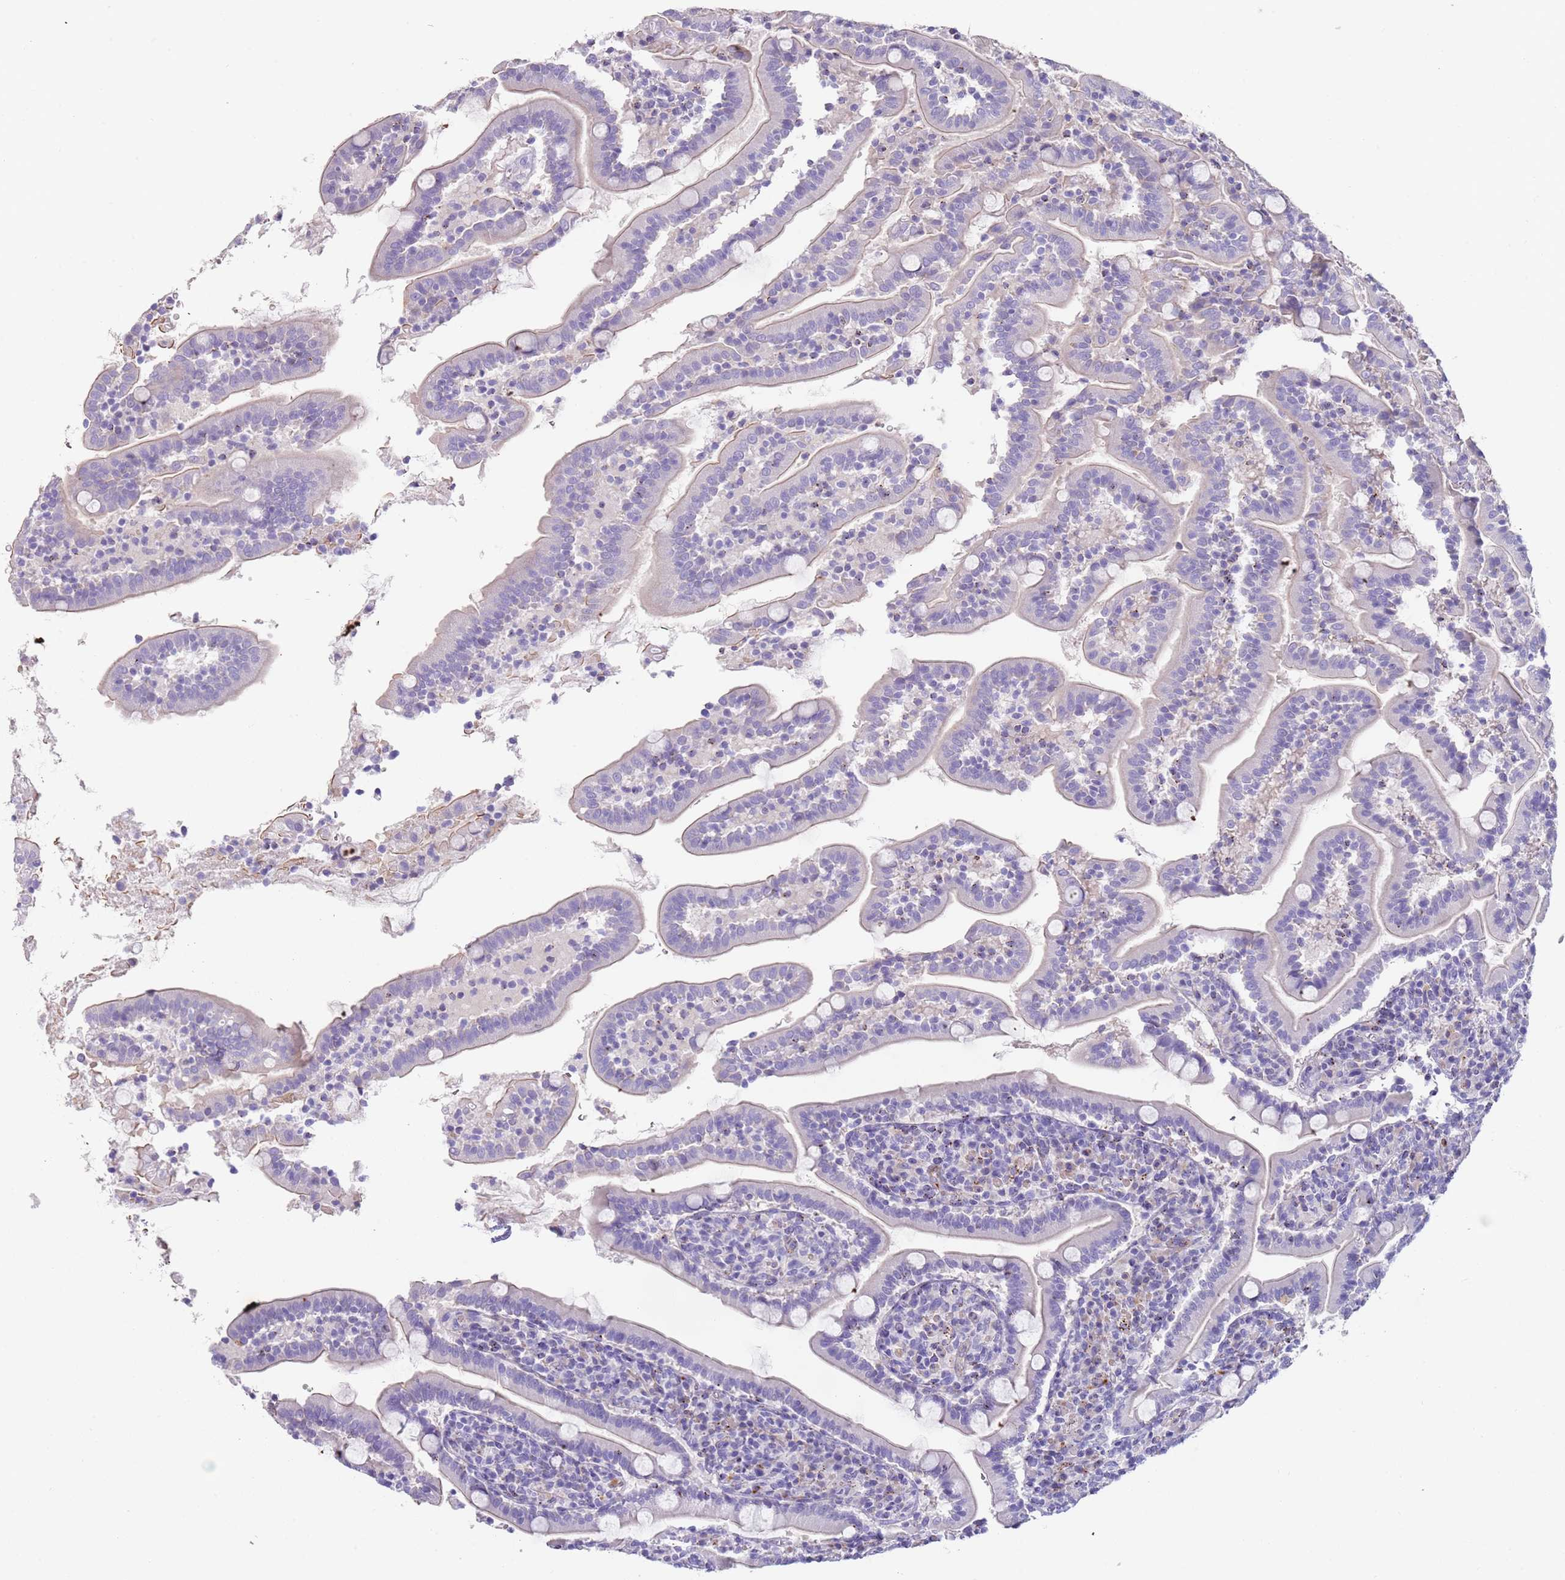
{"staining": {"intensity": "negative", "quantity": "none", "location": "none"}, "tissue": "duodenum", "cell_type": "Glandular cells", "image_type": "normal", "snomed": [{"axis": "morphology", "description": "Normal tissue, NOS"}, {"axis": "topography", "description": "Duodenum"}], "caption": "The micrograph reveals no staining of glandular cells in normal duodenum.", "gene": "LRRN3", "patient": {"sex": "male", "age": 35}}